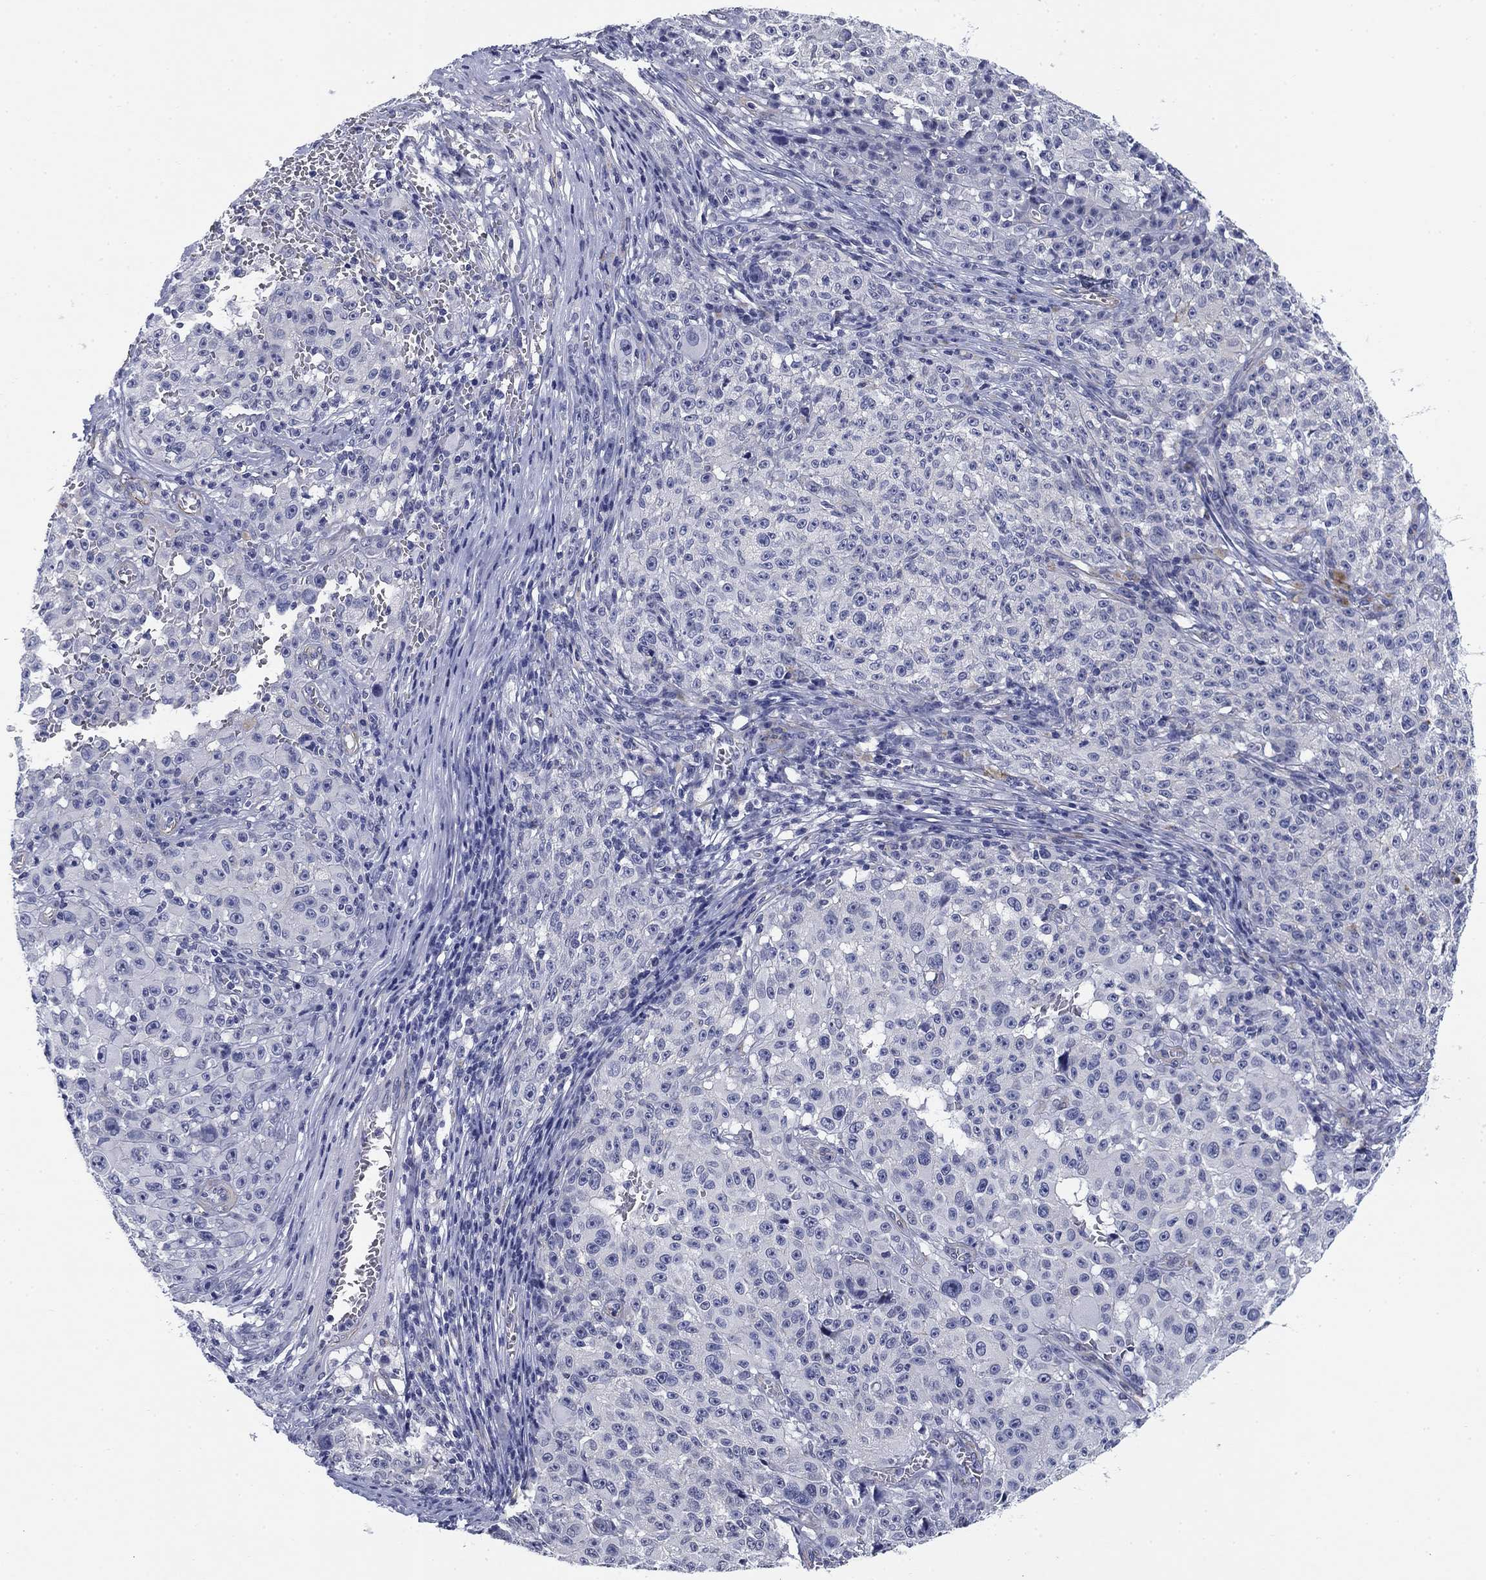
{"staining": {"intensity": "negative", "quantity": "none", "location": "none"}, "tissue": "melanoma", "cell_type": "Tumor cells", "image_type": "cancer", "snomed": [{"axis": "morphology", "description": "Malignant melanoma, NOS"}, {"axis": "topography", "description": "Skin"}], "caption": "Protein analysis of melanoma shows no significant staining in tumor cells.", "gene": "OTUB2", "patient": {"sex": "female", "age": 82}}